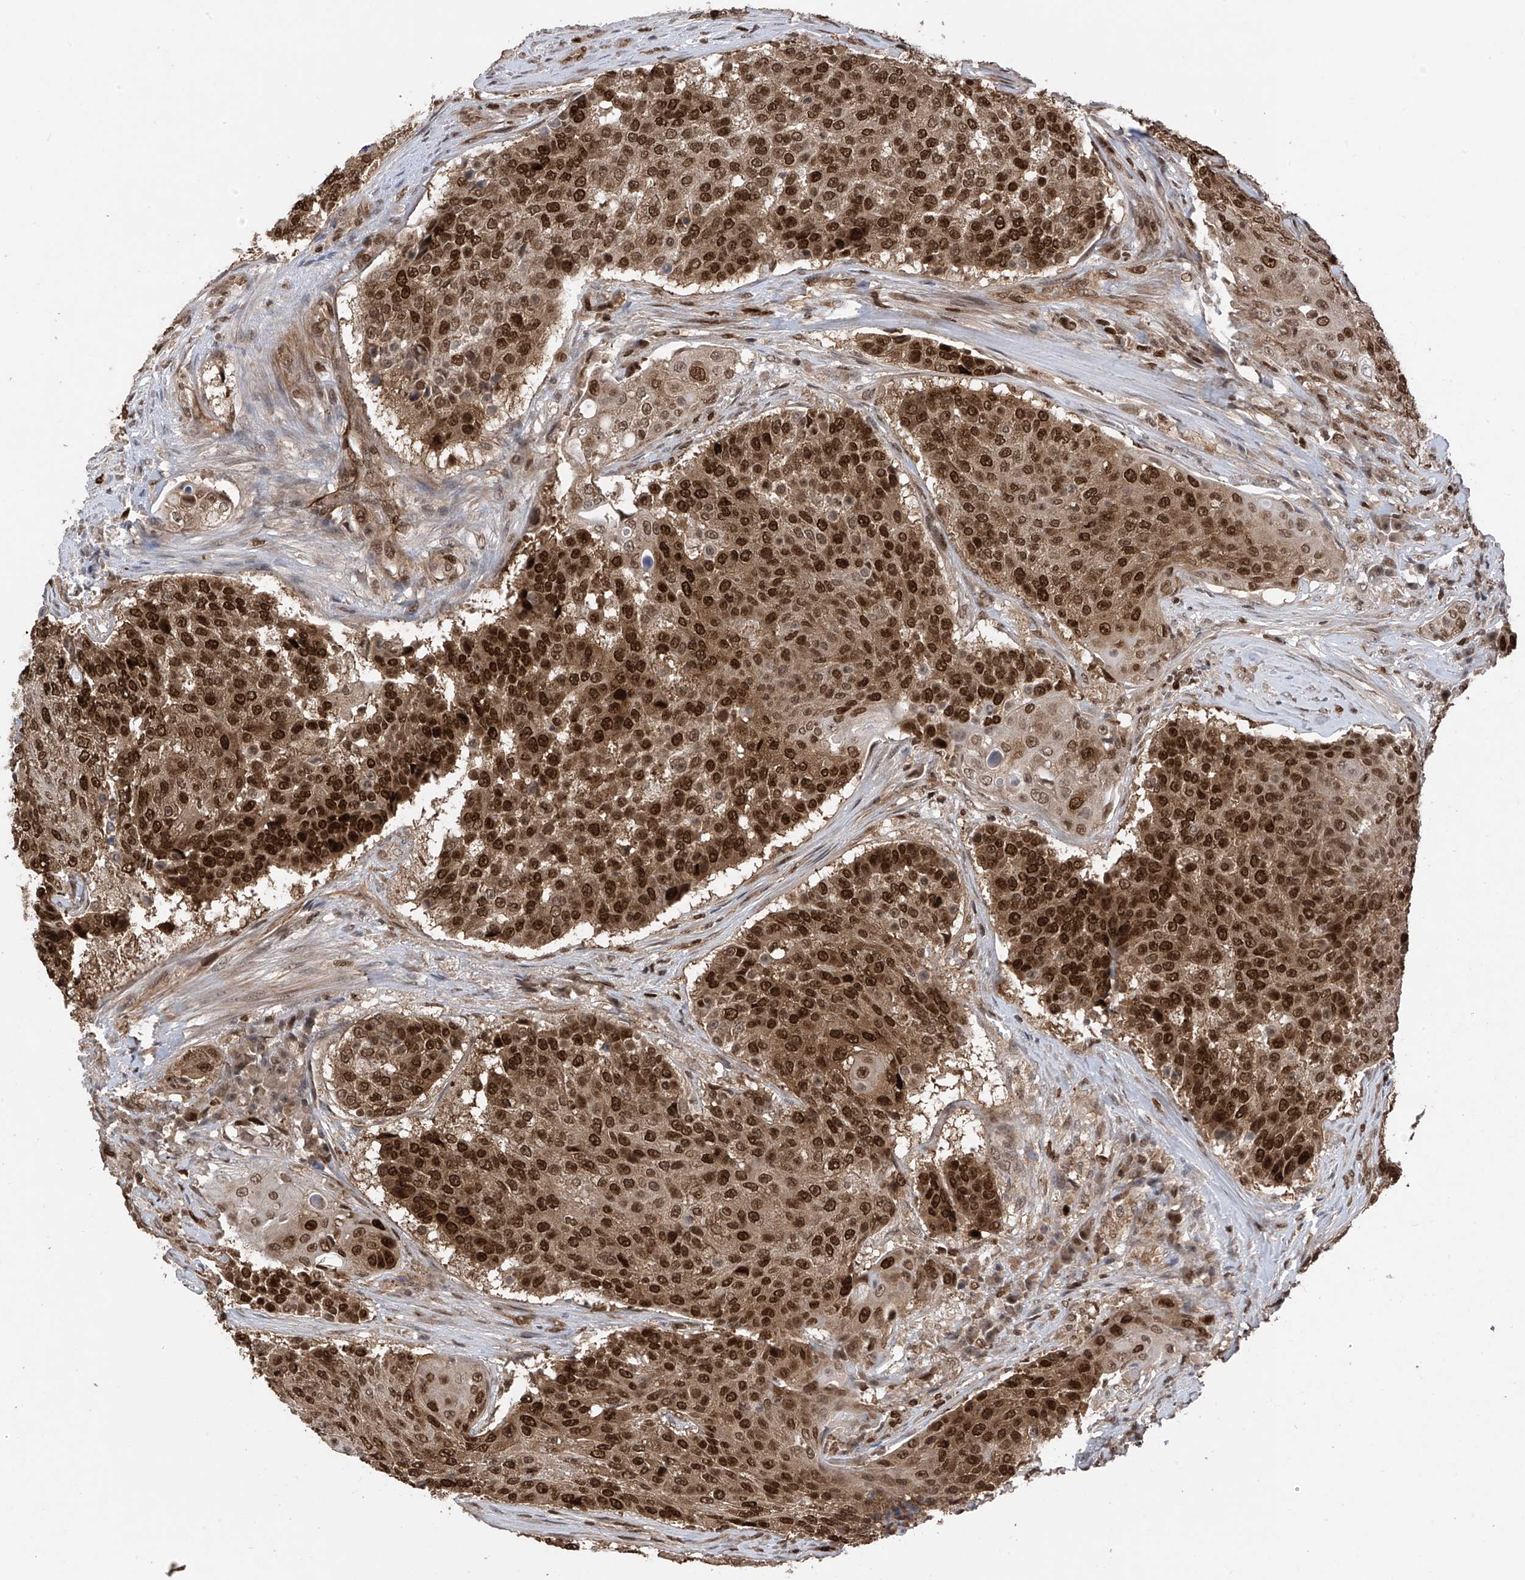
{"staining": {"intensity": "strong", "quantity": ">75%", "location": "cytoplasmic/membranous,nuclear"}, "tissue": "urothelial cancer", "cell_type": "Tumor cells", "image_type": "cancer", "snomed": [{"axis": "morphology", "description": "Urothelial carcinoma, High grade"}, {"axis": "topography", "description": "Urinary bladder"}], "caption": "Protein staining of urothelial cancer tissue reveals strong cytoplasmic/membranous and nuclear positivity in about >75% of tumor cells.", "gene": "DNAJC9", "patient": {"sex": "female", "age": 63}}